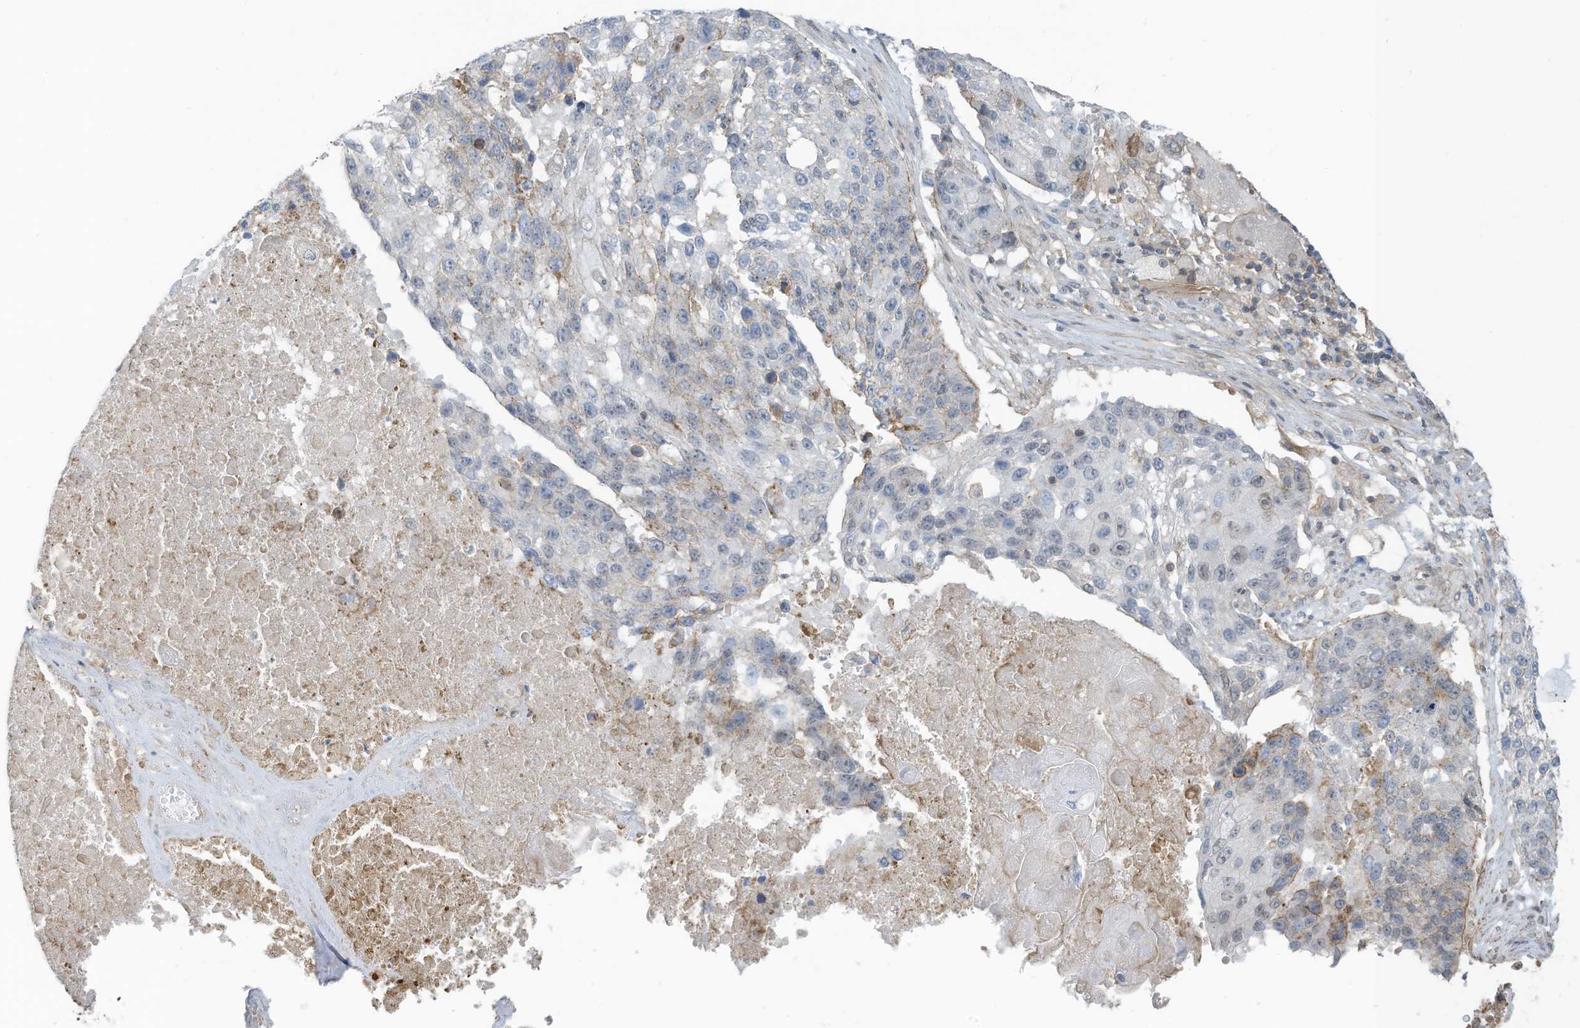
{"staining": {"intensity": "negative", "quantity": "none", "location": "none"}, "tissue": "lung cancer", "cell_type": "Tumor cells", "image_type": "cancer", "snomed": [{"axis": "morphology", "description": "Squamous cell carcinoma, NOS"}, {"axis": "topography", "description": "Lung"}], "caption": "Immunohistochemistry (IHC) micrograph of neoplastic tissue: lung cancer (squamous cell carcinoma) stained with DAB (3,3'-diaminobenzidine) reveals no significant protein staining in tumor cells. (DAB IHC with hematoxylin counter stain).", "gene": "ZNF846", "patient": {"sex": "male", "age": 61}}